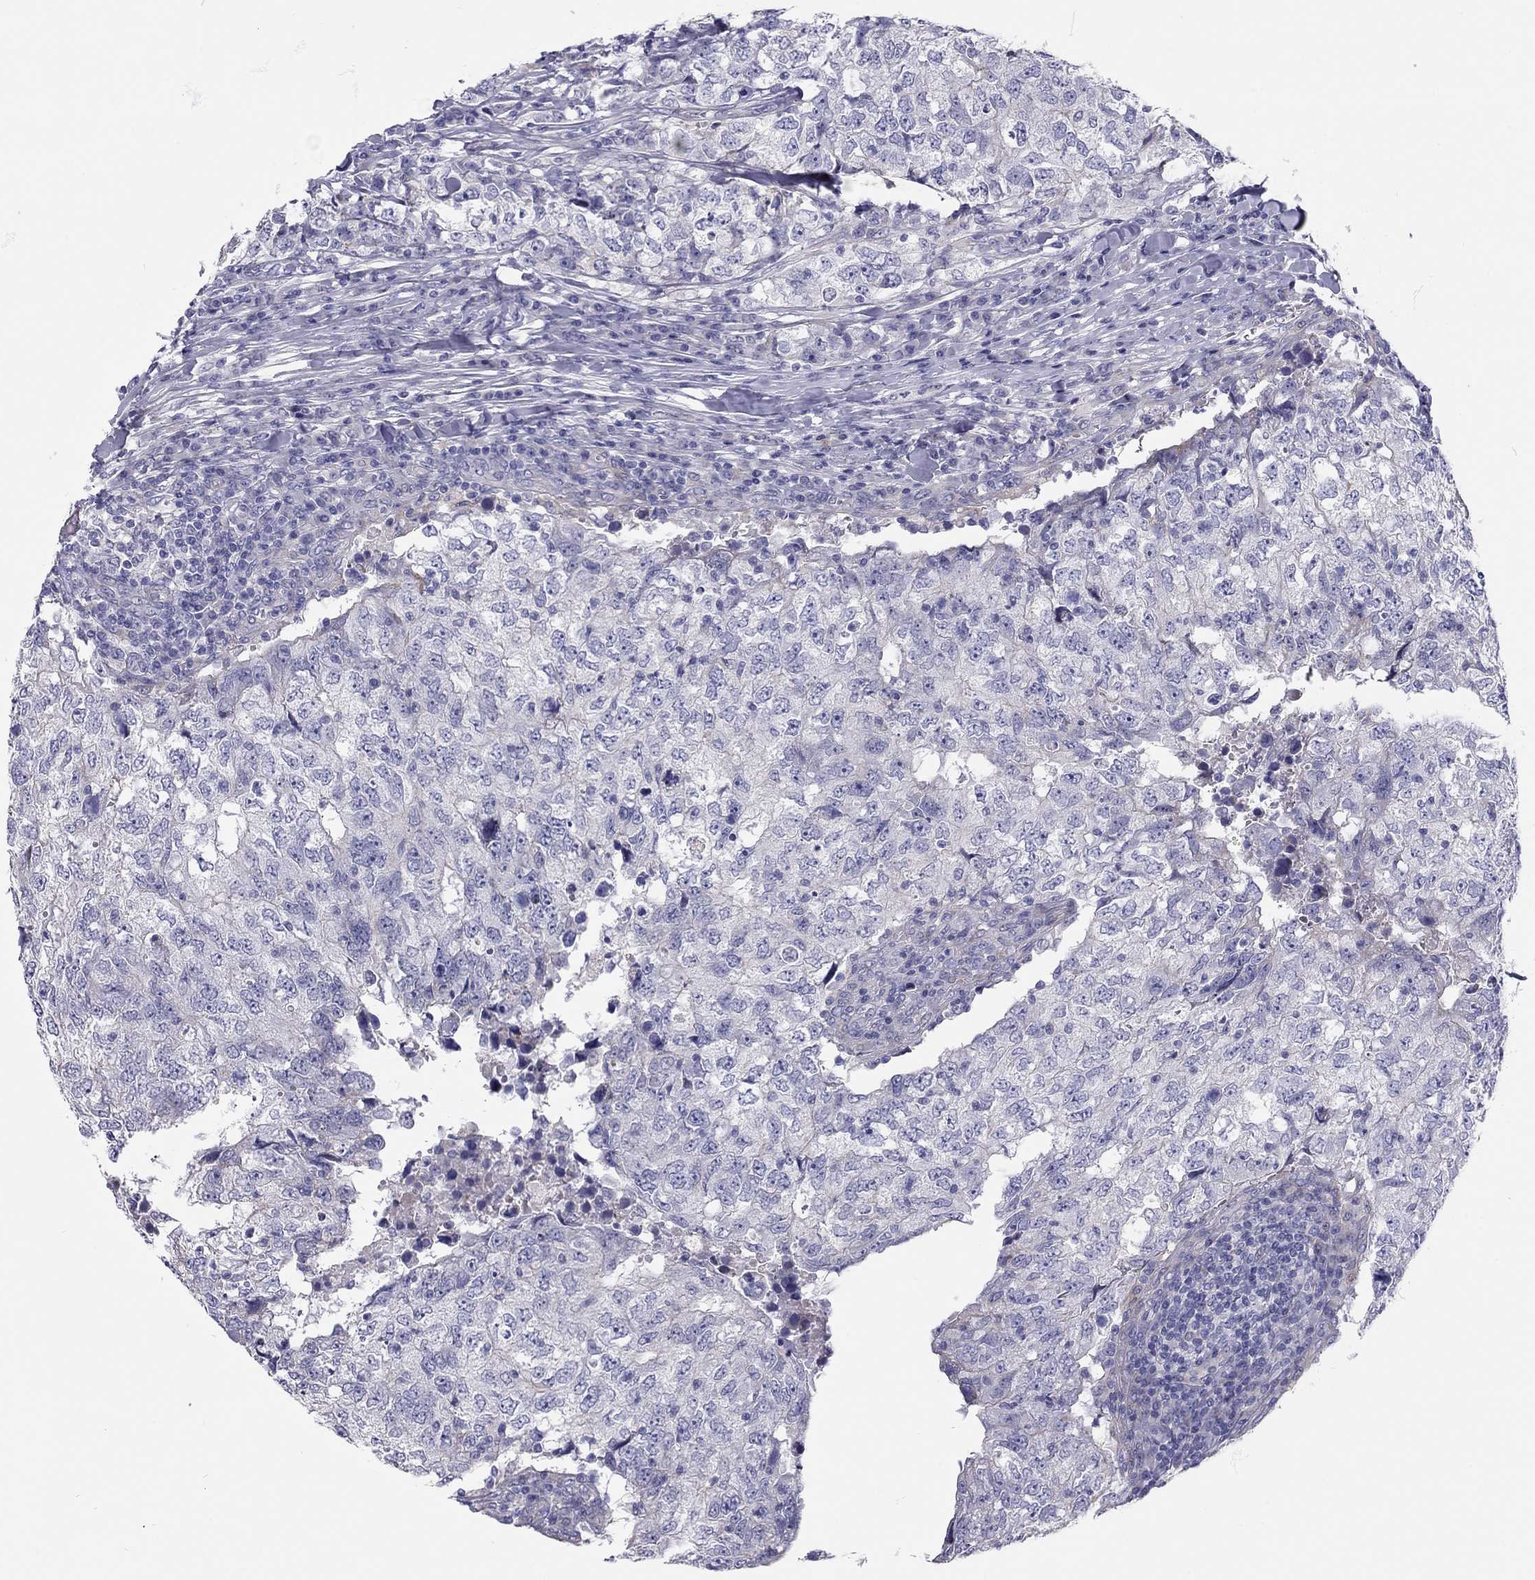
{"staining": {"intensity": "negative", "quantity": "none", "location": "none"}, "tissue": "breast cancer", "cell_type": "Tumor cells", "image_type": "cancer", "snomed": [{"axis": "morphology", "description": "Duct carcinoma"}, {"axis": "topography", "description": "Breast"}], "caption": "Immunohistochemical staining of human breast cancer demonstrates no significant expression in tumor cells.", "gene": "SCARB1", "patient": {"sex": "female", "age": 30}}